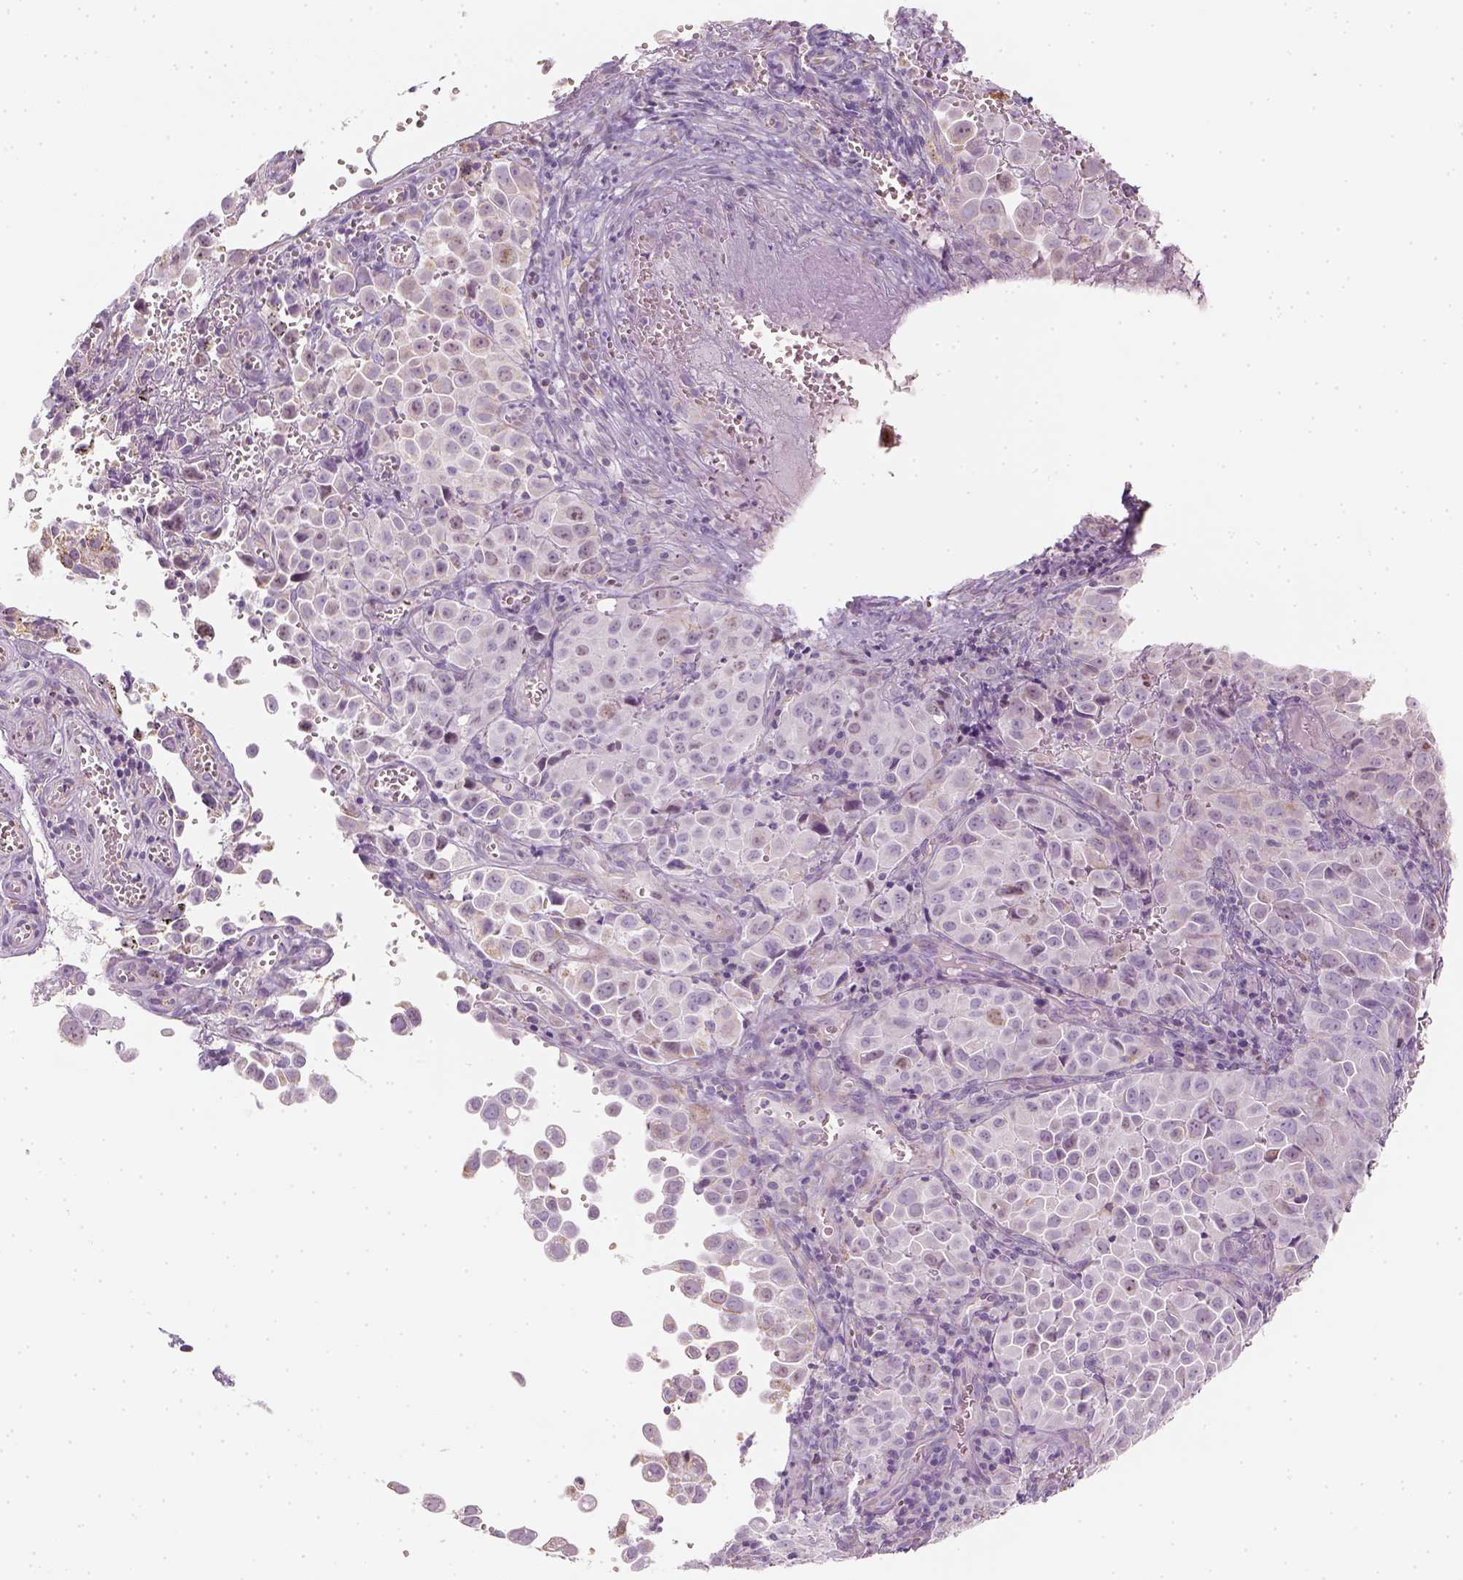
{"staining": {"intensity": "weak", "quantity": "<25%", "location": "cytoplasmic/membranous"}, "tissue": "cervical cancer", "cell_type": "Tumor cells", "image_type": "cancer", "snomed": [{"axis": "morphology", "description": "Squamous cell carcinoma, NOS"}, {"axis": "topography", "description": "Cervix"}], "caption": "An immunohistochemistry photomicrograph of cervical cancer is shown. There is no staining in tumor cells of cervical cancer.", "gene": "LCA5", "patient": {"sex": "female", "age": 55}}